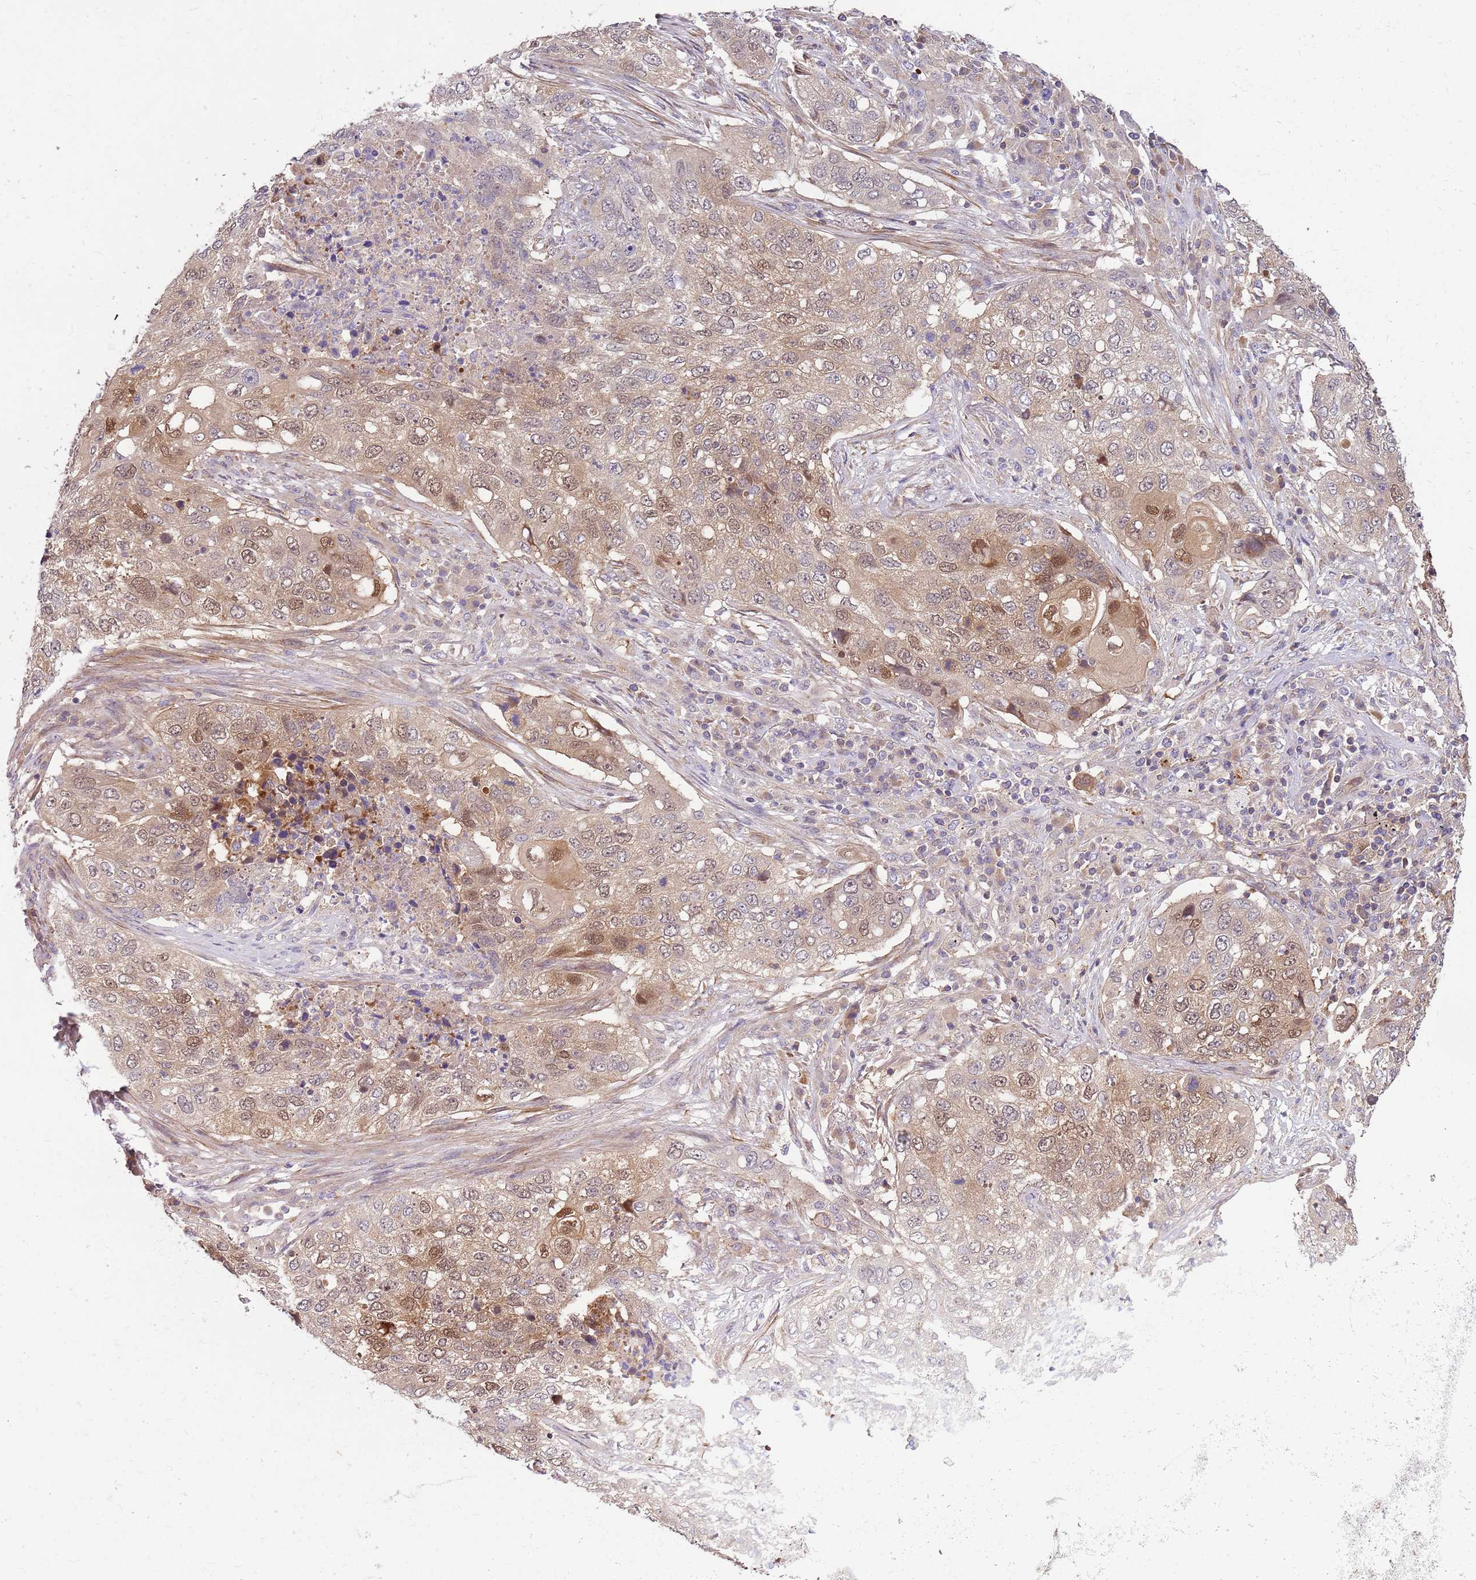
{"staining": {"intensity": "moderate", "quantity": "25%-75%", "location": "cytoplasmic/membranous,nuclear"}, "tissue": "lung cancer", "cell_type": "Tumor cells", "image_type": "cancer", "snomed": [{"axis": "morphology", "description": "Squamous cell carcinoma, NOS"}, {"axis": "topography", "description": "Lung"}], "caption": "Moderate cytoplasmic/membranous and nuclear expression is seen in approximately 25%-75% of tumor cells in squamous cell carcinoma (lung).", "gene": "MVD", "patient": {"sex": "female", "age": 63}}